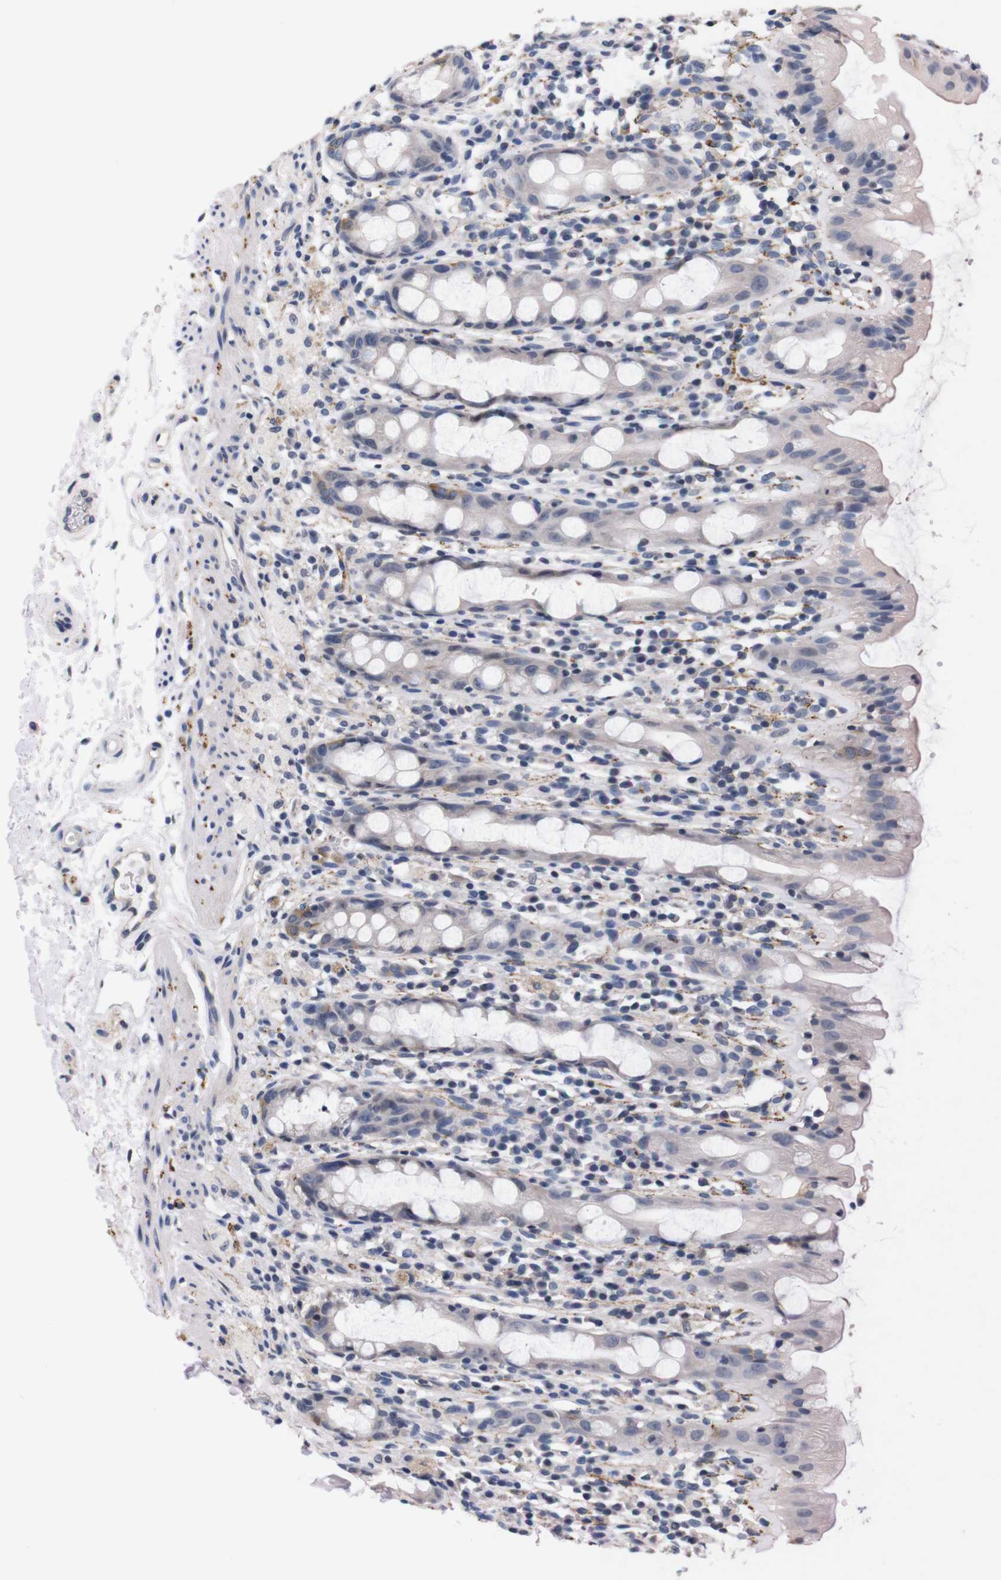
{"staining": {"intensity": "negative", "quantity": "none", "location": "none"}, "tissue": "rectum", "cell_type": "Glandular cells", "image_type": "normal", "snomed": [{"axis": "morphology", "description": "Normal tissue, NOS"}, {"axis": "topography", "description": "Rectum"}], "caption": "Histopathology image shows no significant protein positivity in glandular cells of normal rectum. The staining is performed using DAB (3,3'-diaminobenzidine) brown chromogen with nuclei counter-stained in using hematoxylin.", "gene": "TNFRSF21", "patient": {"sex": "male", "age": 44}}